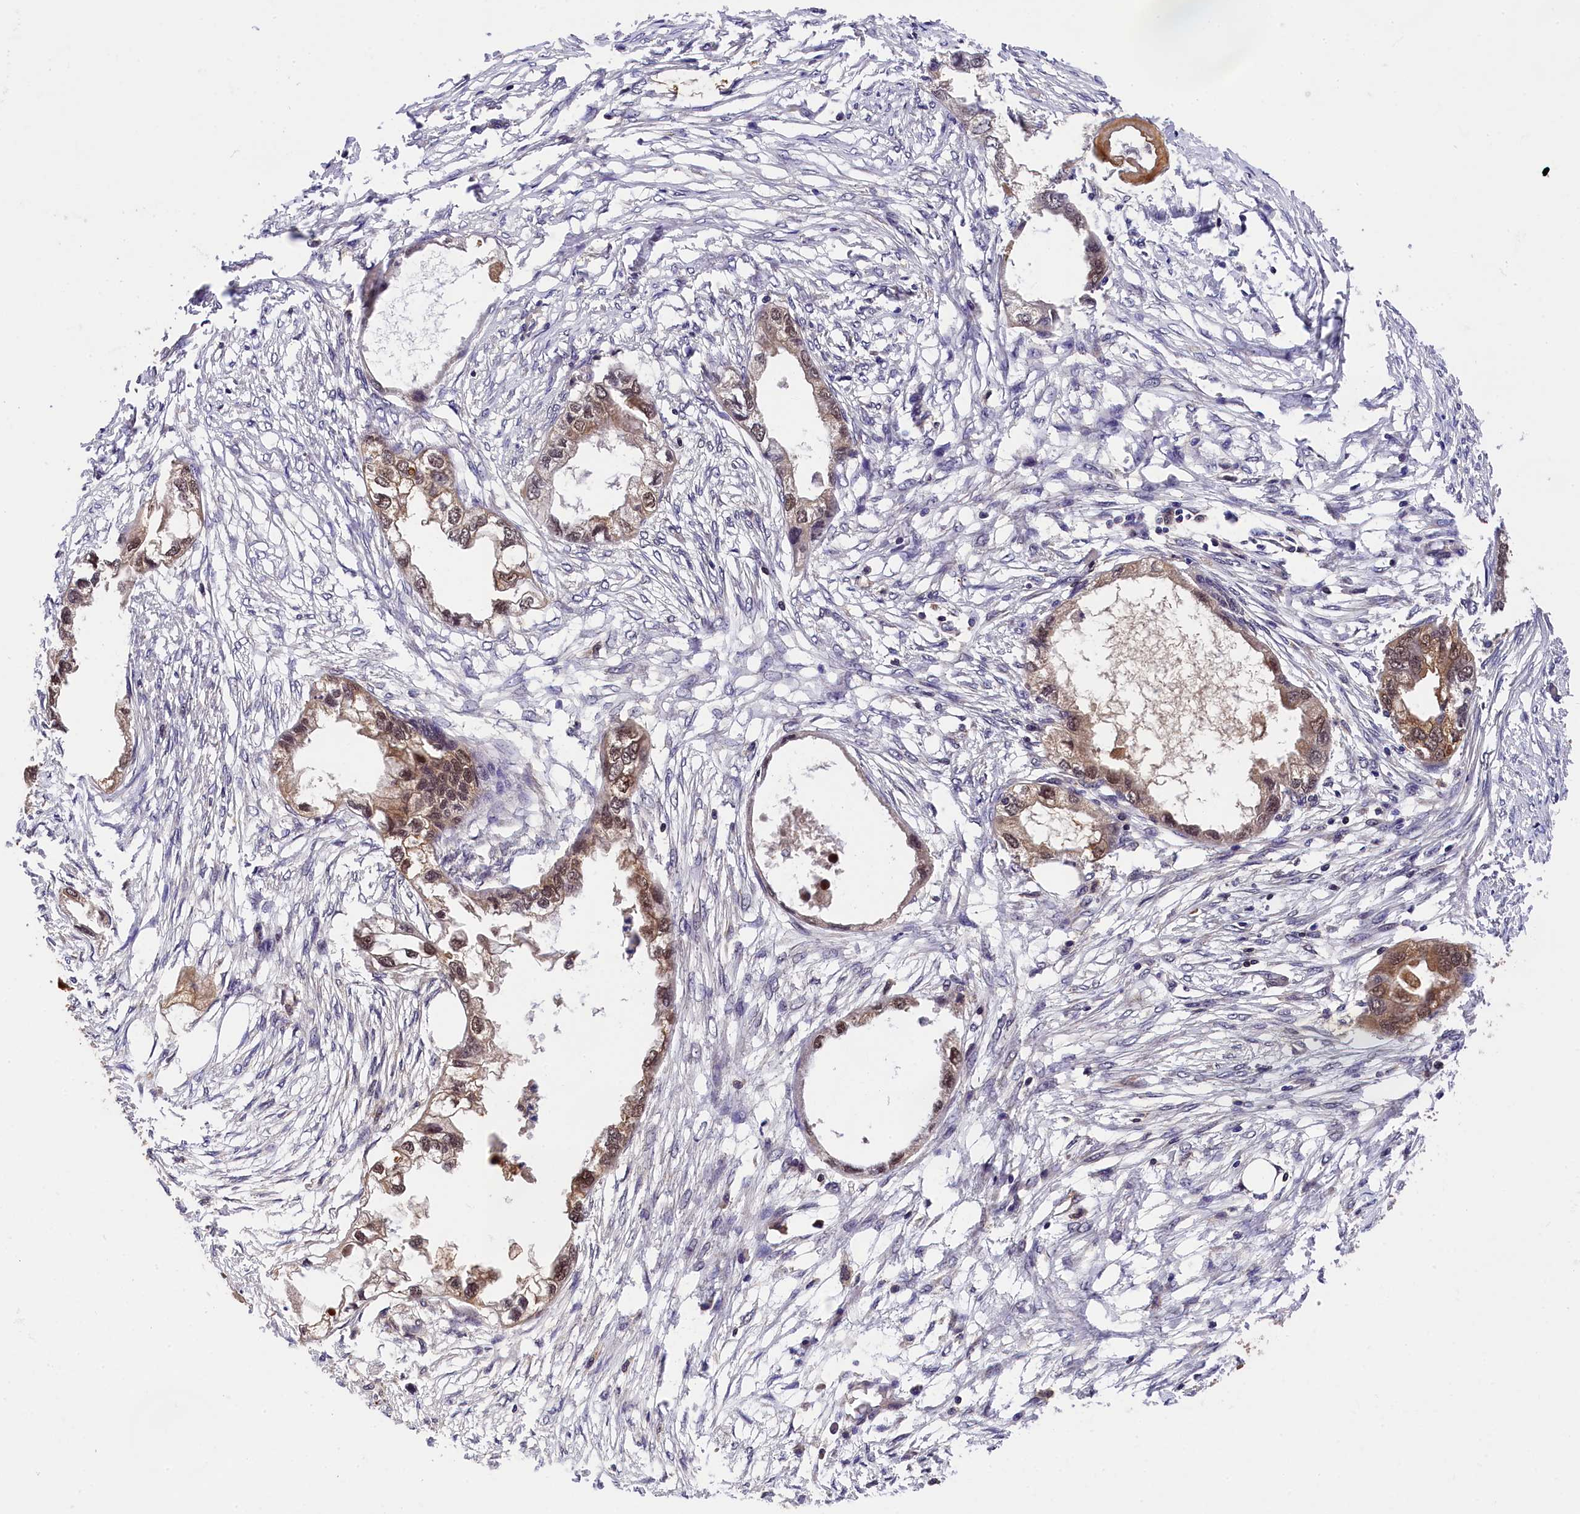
{"staining": {"intensity": "moderate", "quantity": ">75%", "location": "cytoplasmic/membranous,nuclear"}, "tissue": "endometrial cancer", "cell_type": "Tumor cells", "image_type": "cancer", "snomed": [{"axis": "morphology", "description": "Adenocarcinoma, NOS"}, {"axis": "morphology", "description": "Adenocarcinoma, metastatic, NOS"}, {"axis": "topography", "description": "Adipose tissue"}, {"axis": "topography", "description": "Endometrium"}], "caption": "Immunohistochemistry (IHC) staining of endometrial cancer (metastatic adenocarcinoma), which demonstrates medium levels of moderate cytoplasmic/membranous and nuclear staining in approximately >75% of tumor cells indicating moderate cytoplasmic/membranous and nuclear protein staining. The staining was performed using DAB (3,3'-diaminobenzidine) (brown) for protein detection and nuclei were counterstained in hematoxylin (blue).", "gene": "EIF6", "patient": {"sex": "female", "age": 67}}